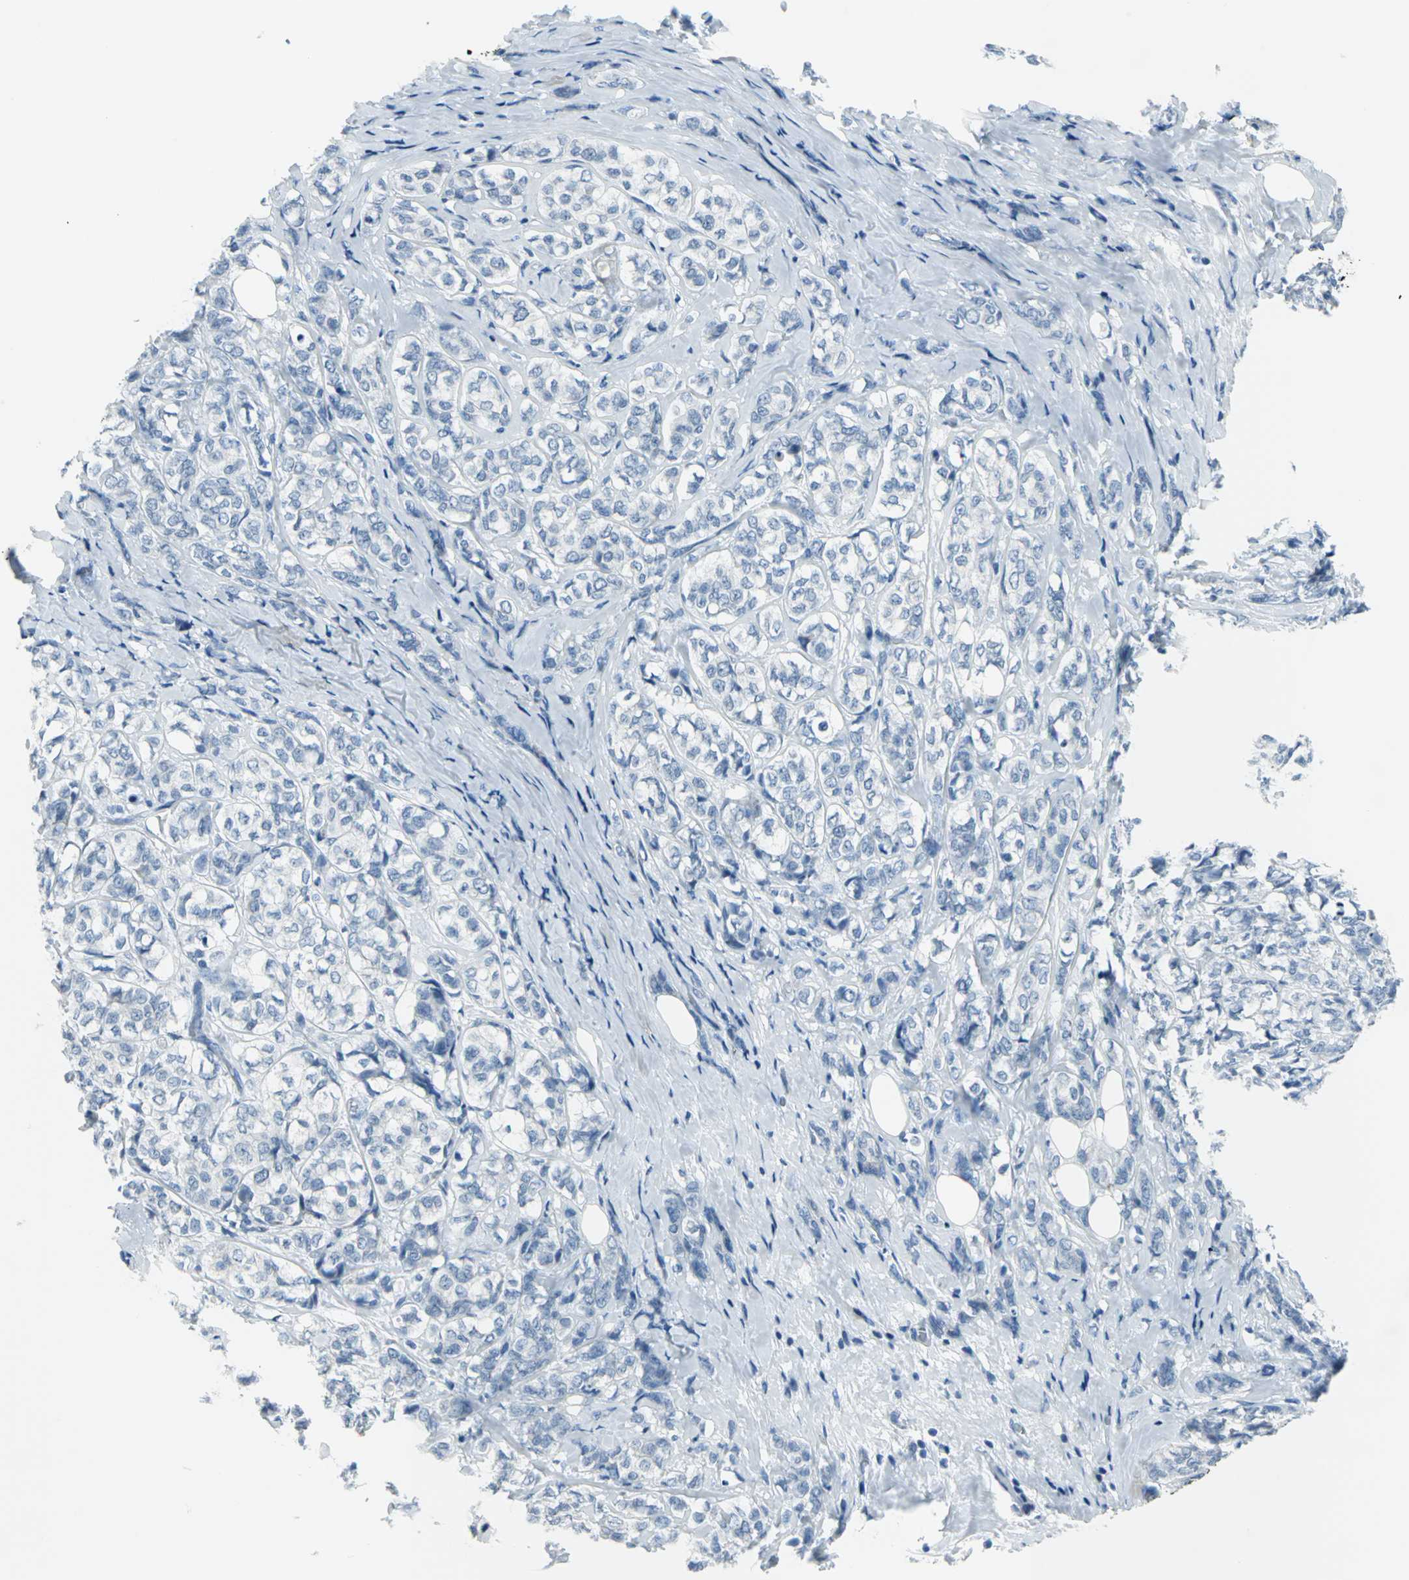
{"staining": {"intensity": "negative", "quantity": "none", "location": "none"}, "tissue": "breast cancer", "cell_type": "Tumor cells", "image_type": "cancer", "snomed": [{"axis": "morphology", "description": "Lobular carcinoma"}, {"axis": "topography", "description": "Breast"}], "caption": "The micrograph exhibits no staining of tumor cells in breast lobular carcinoma.", "gene": "DNAI2", "patient": {"sex": "female", "age": 60}}